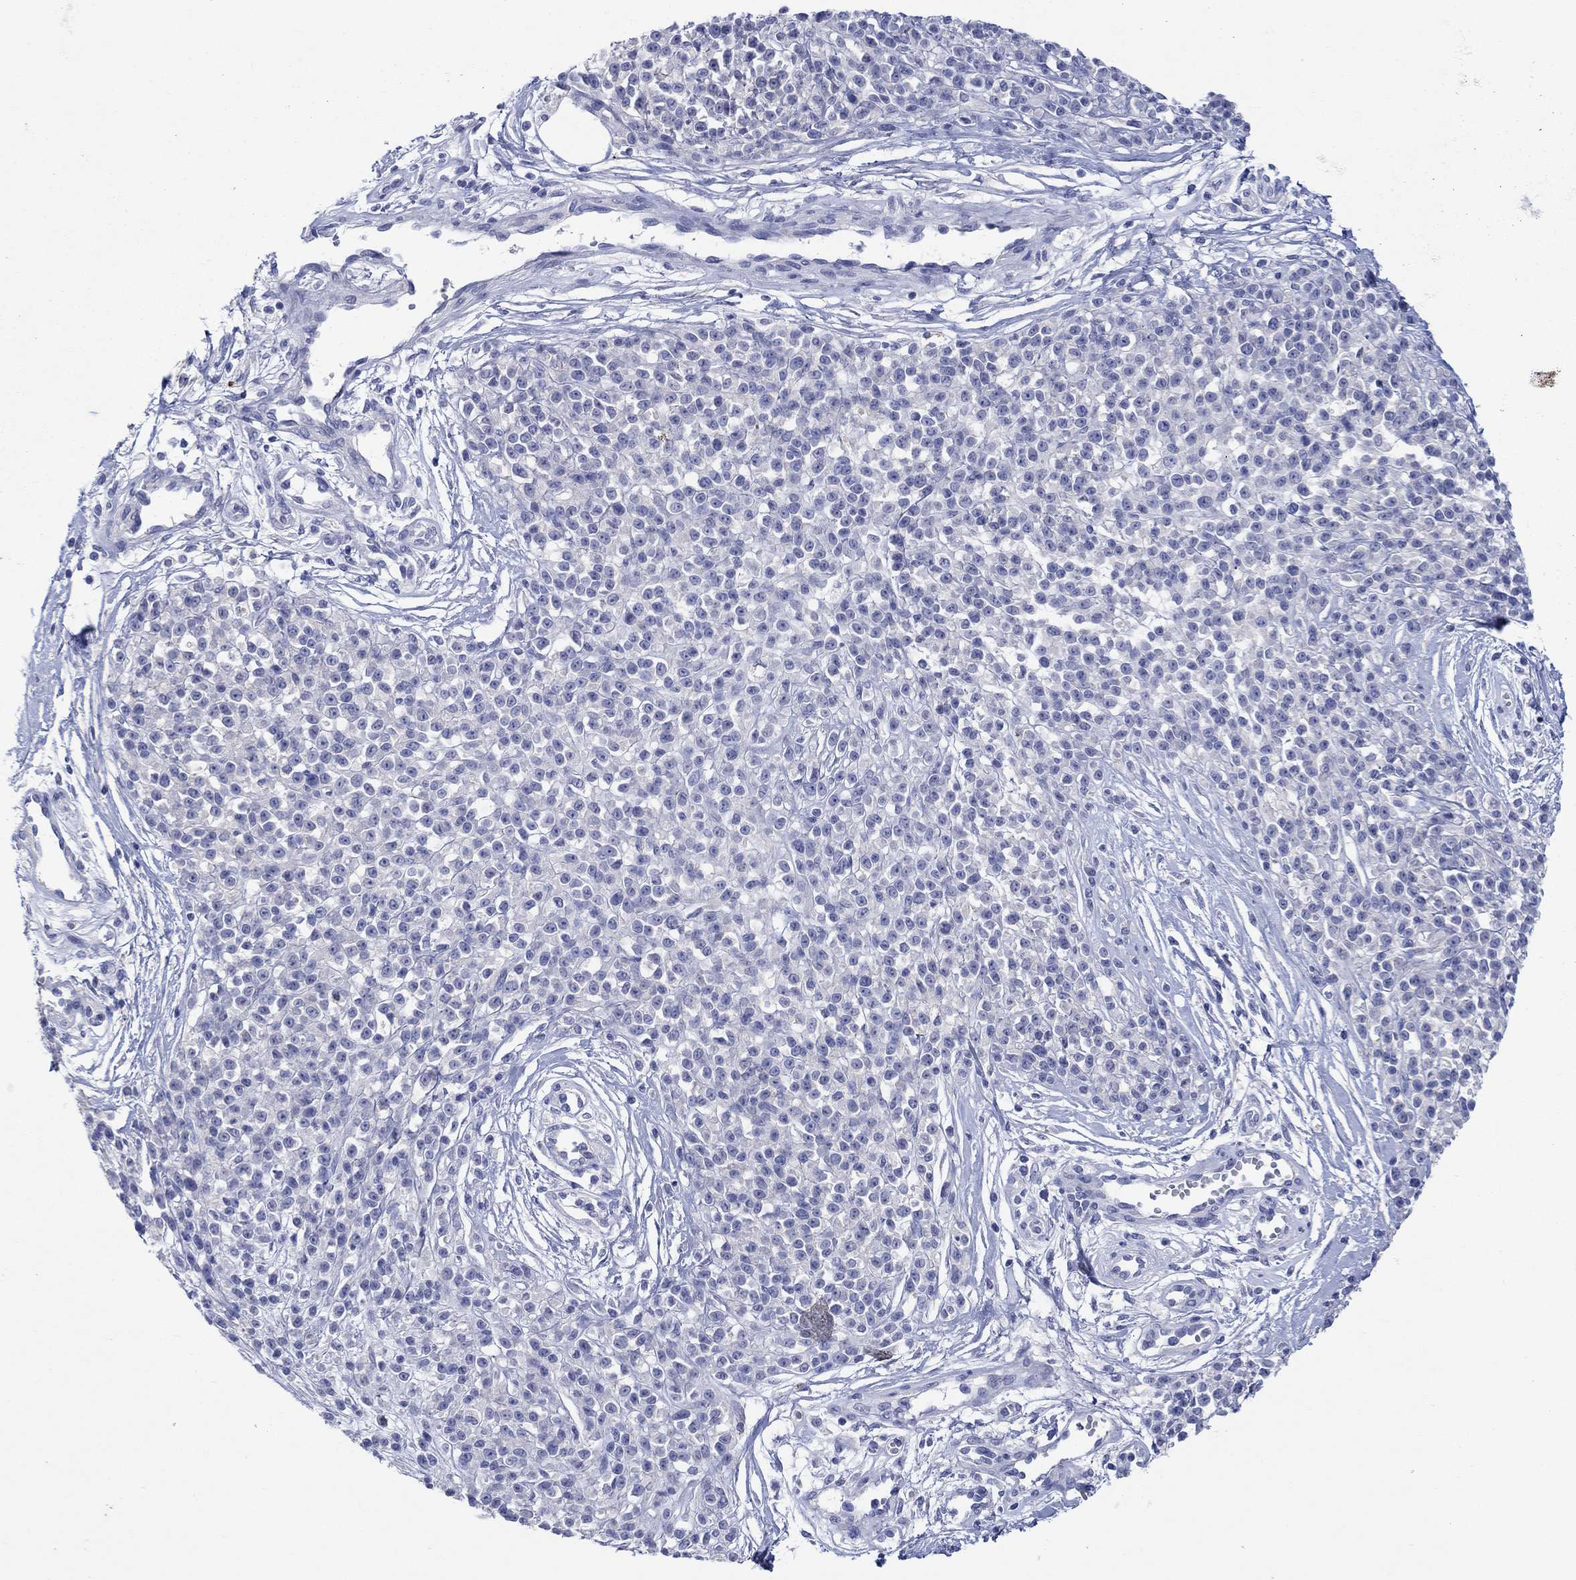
{"staining": {"intensity": "negative", "quantity": "none", "location": "none"}, "tissue": "melanoma", "cell_type": "Tumor cells", "image_type": "cancer", "snomed": [{"axis": "morphology", "description": "Malignant melanoma, NOS"}, {"axis": "topography", "description": "Skin"}, {"axis": "topography", "description": "Skin of trunk"}], "caption": "A high-resolution histopathology image shows immunohistochemistry staining of melanoma, which shows no significant expression in tumor cells.", "gene": "HDC", "patient": {"sex": "male", "age": 74}}